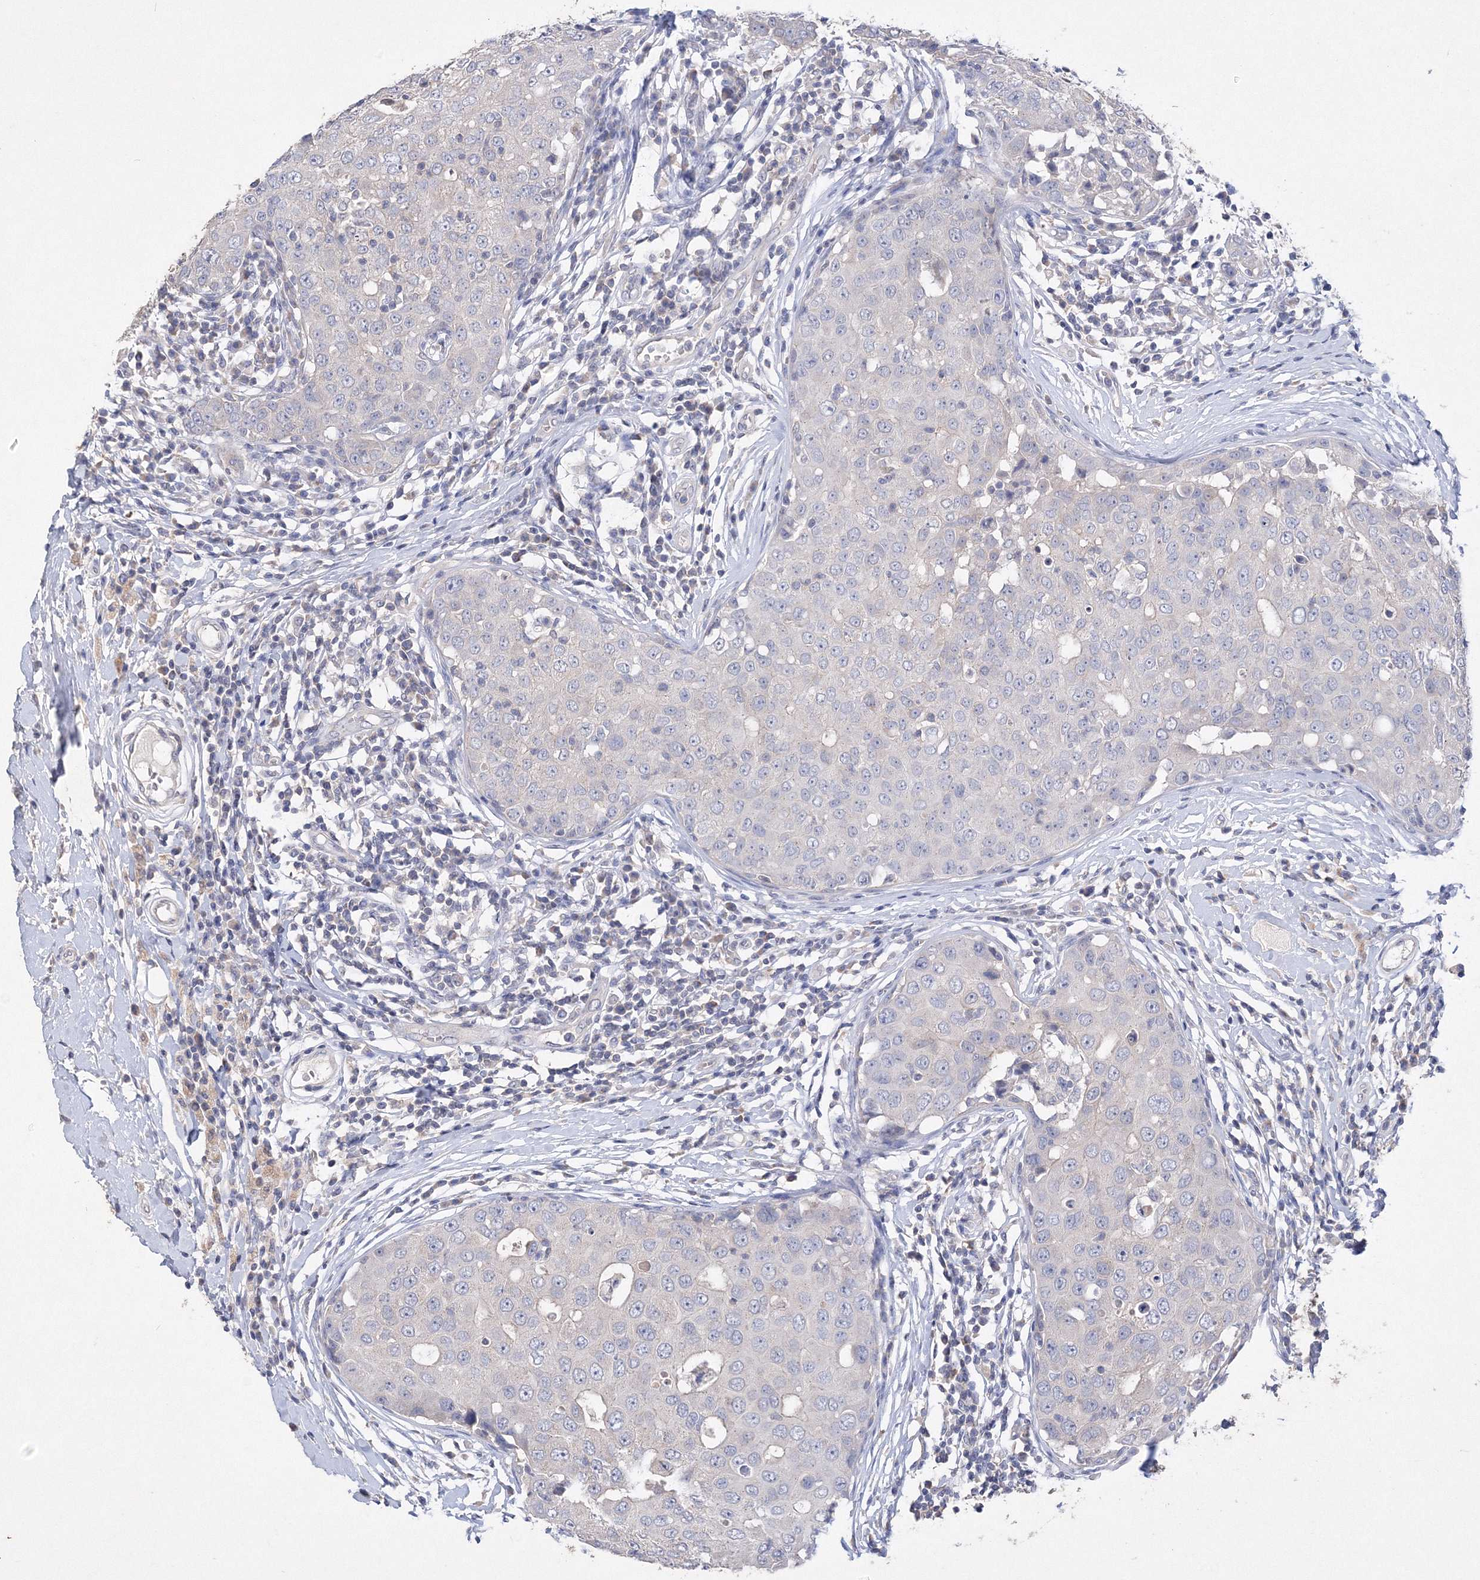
{"staining": {"intensity": "negative", "quantity": "none", "location": "none"}, "tissue": "breast cancer", "cell_type": "Tumor cells", "image_type": "cancer", "snomed": [{"axis": "morphology", "description": "Duct carcinoma"}, {"axis": "topography", "description": "Breast"}], "caption": "Histopathology image shows no protein positivity in tumor cells of infiltrating ductal carcinoma (breast) tissue.", "gene": "GLS", "patient": {"sex": "female", "age": 27}}